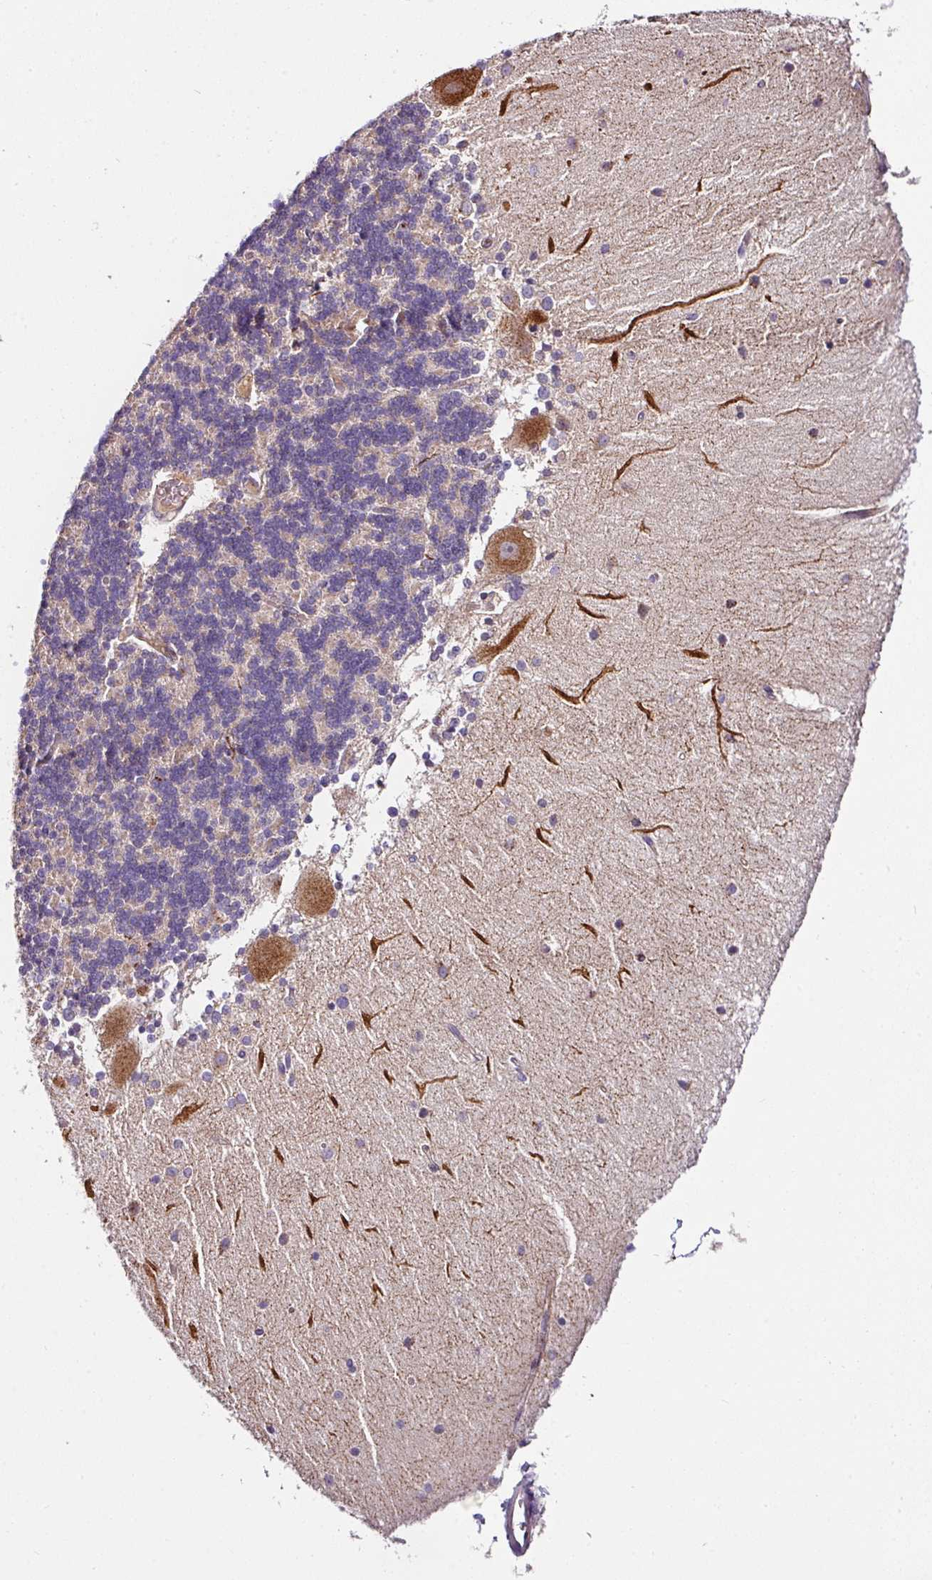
{"staining": {"intensity": "moderate", "quantity": "<25%", "location": "cytoplasmic/membranous"}, "tissue": "cerebellum", "cell_type": "Cells in granular layer", "image_type": "normal", "snomed": [{"axis": "morphology", "description": "Normal tissue, NOS"}, {"axis": "topography", "description": "Cerebellum"}], "caption": "An IHC photomicrograph of benign tissue is shown. Protein staining in brown highlights moderate cytoplasmic/membranous positivity in cerebellum within cells in granular layer. (DAB IHC, brown staining for protein, blue staining for nuclei).", "gene": "CPD", "patient": {"sex": "female", "age": 54}}